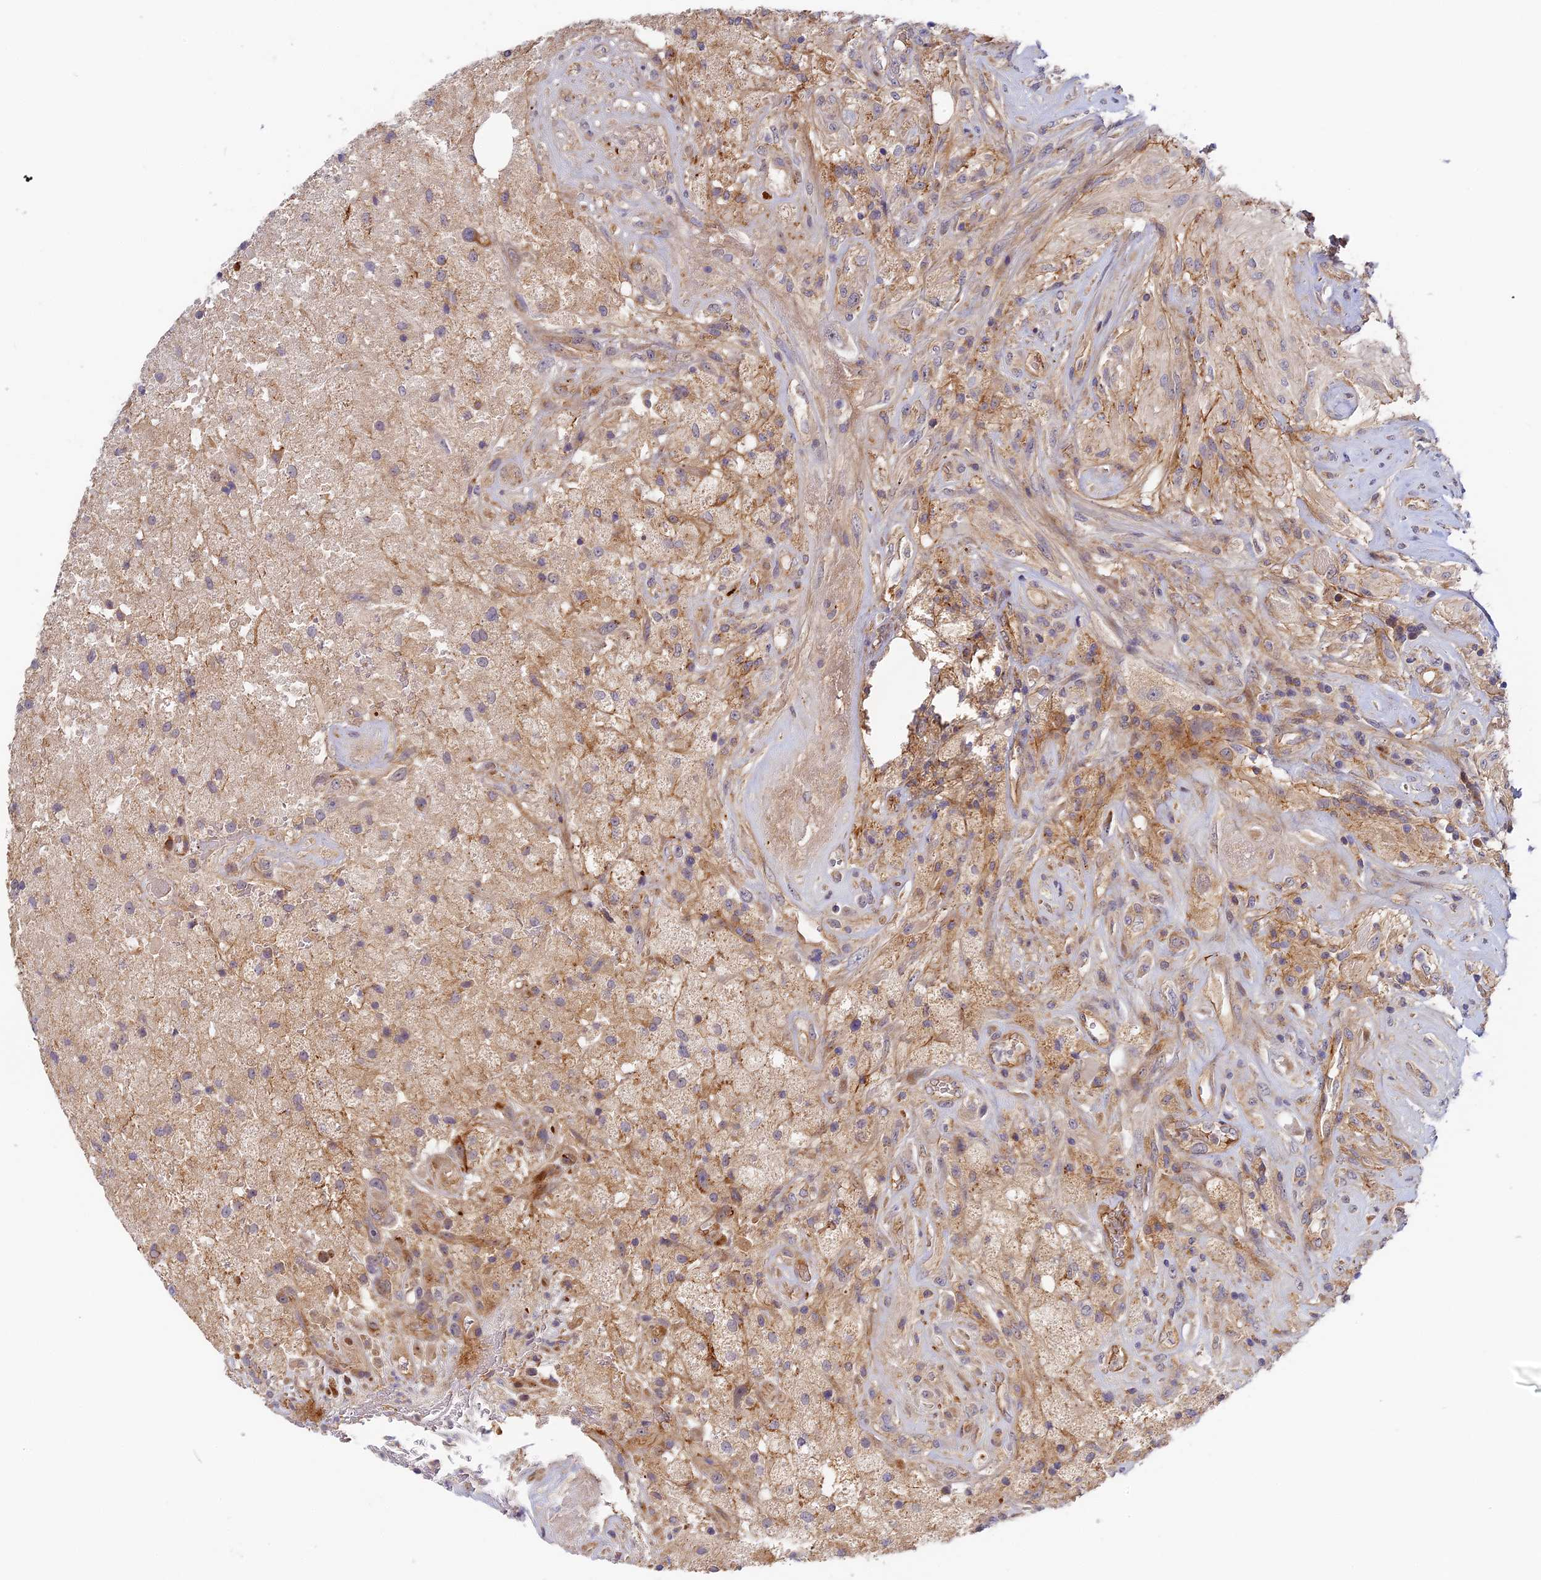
{"staining": {"intensity": "negative", "quantity": "none", "location": "none"}, "tissue": "glioma", "cell_type": "Tumor cells", "image_type": "cancer", "snomed": [{"axis": "morphology", "description": "Glioma, malignant, High grade"}, {"axis": "topography", "description": "Brain"}], "caption": "Tumor cells show no significant protein positivity in glioma.", "gene": "MISP3", "patient": {"sex": "male", "age": 56}}